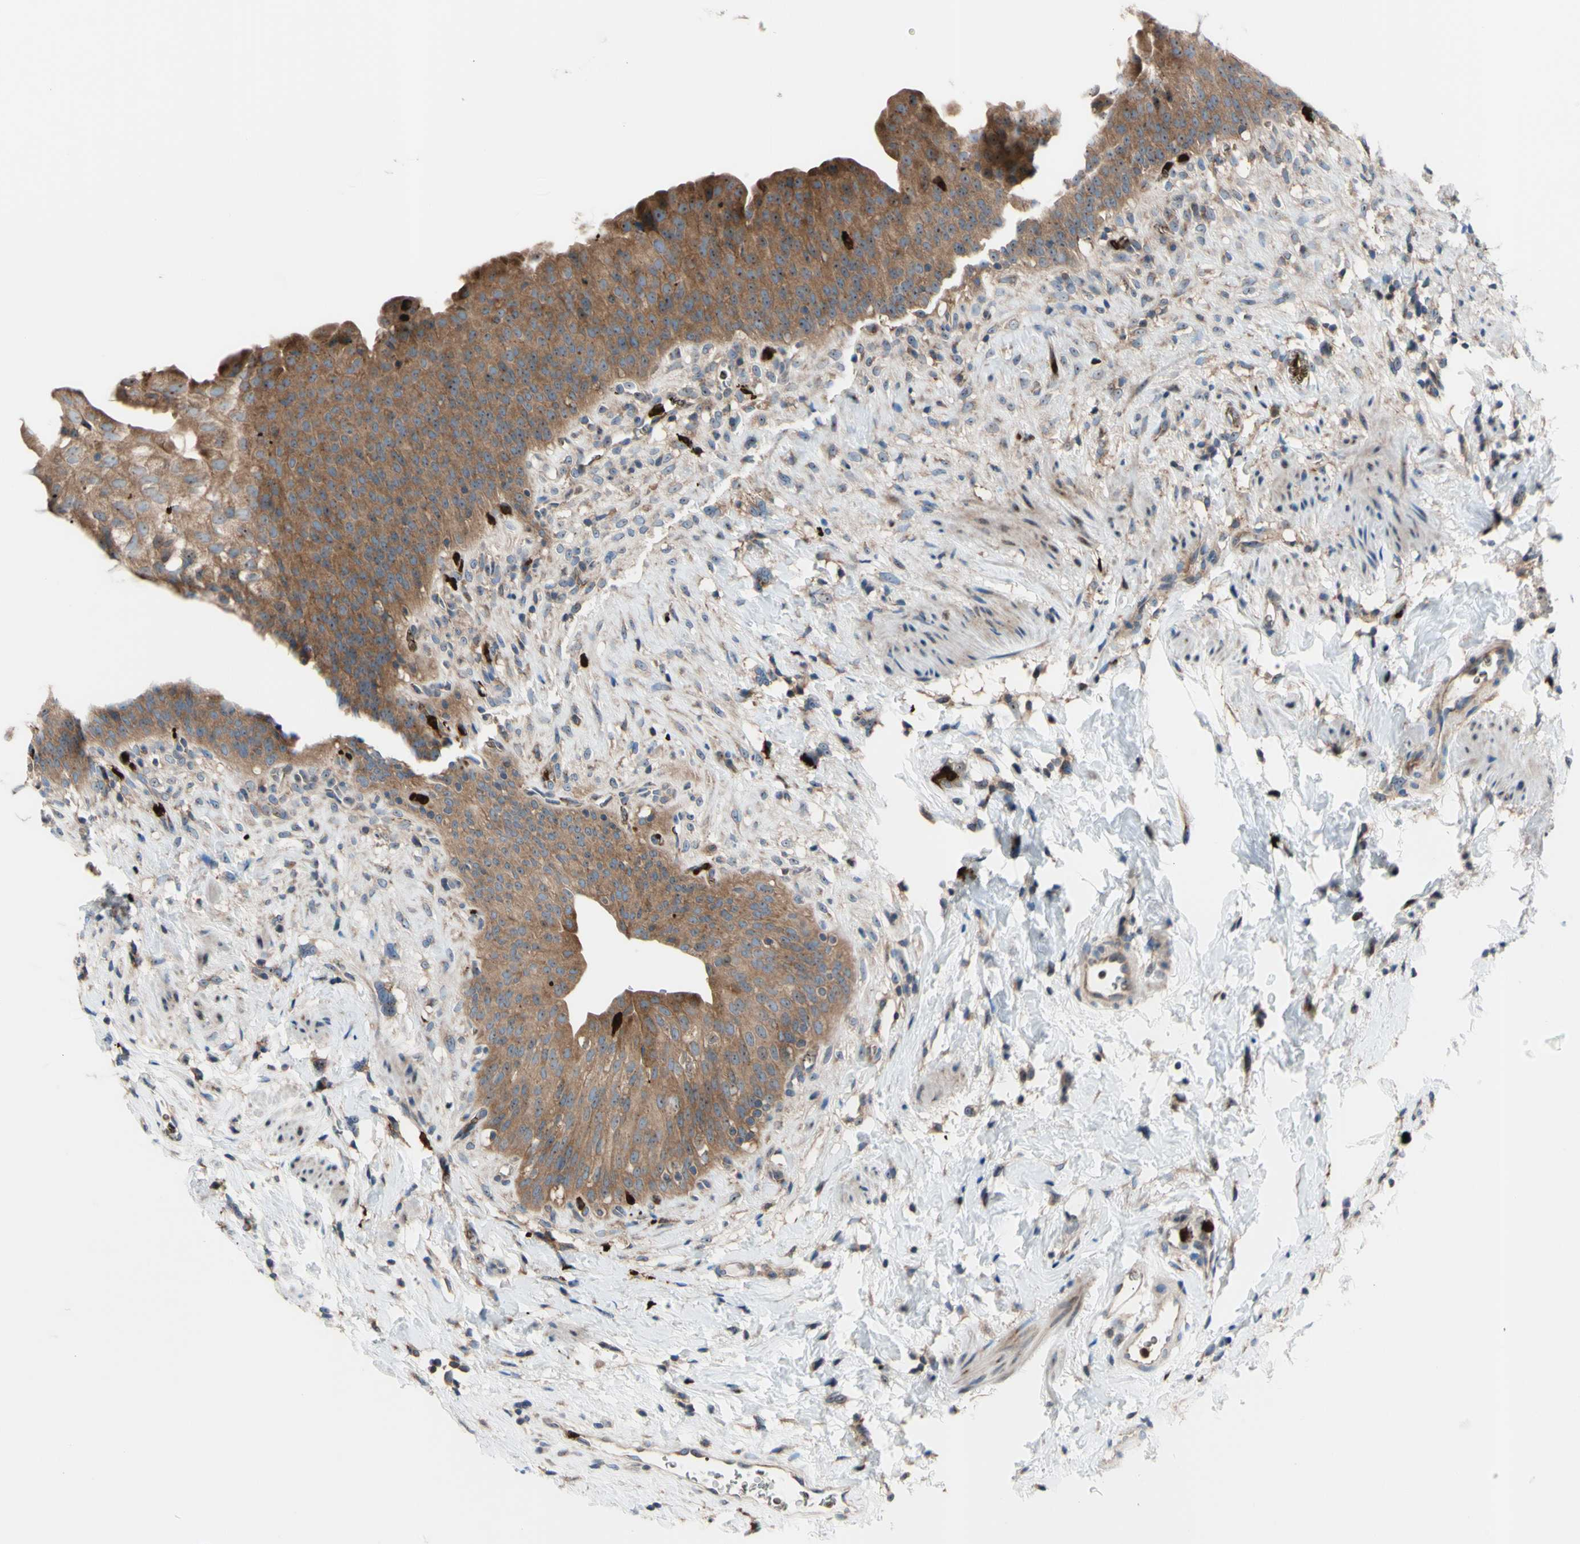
{"staining": {"intensity": "moderate", "quantity": ">75%", "location": "cytoplasmic/membranous,nuclear"}, "tissue": "urinary bladder", "cell_type": "Urothelial cells", "image_type": "normal", "snomed": [{"axis": "morphology", "description": "Normal tissue, NOS"}, {"axis": "topography", "description": "Urinary bladder"}], "caption": "Urothelial cells reveal medium levels of moderate cytoplasmic/membranous,nuclear staining in about >75% of cells in unremarkable human urinary bladder. The staining was performed using DAB (3,3'-diaminobenzidine), with brown indicating positive protein expression. Nuclei are stained blue with hematoxylin.", "gene": "USP9X", "patient": {"sex": "female", "age": 79}}